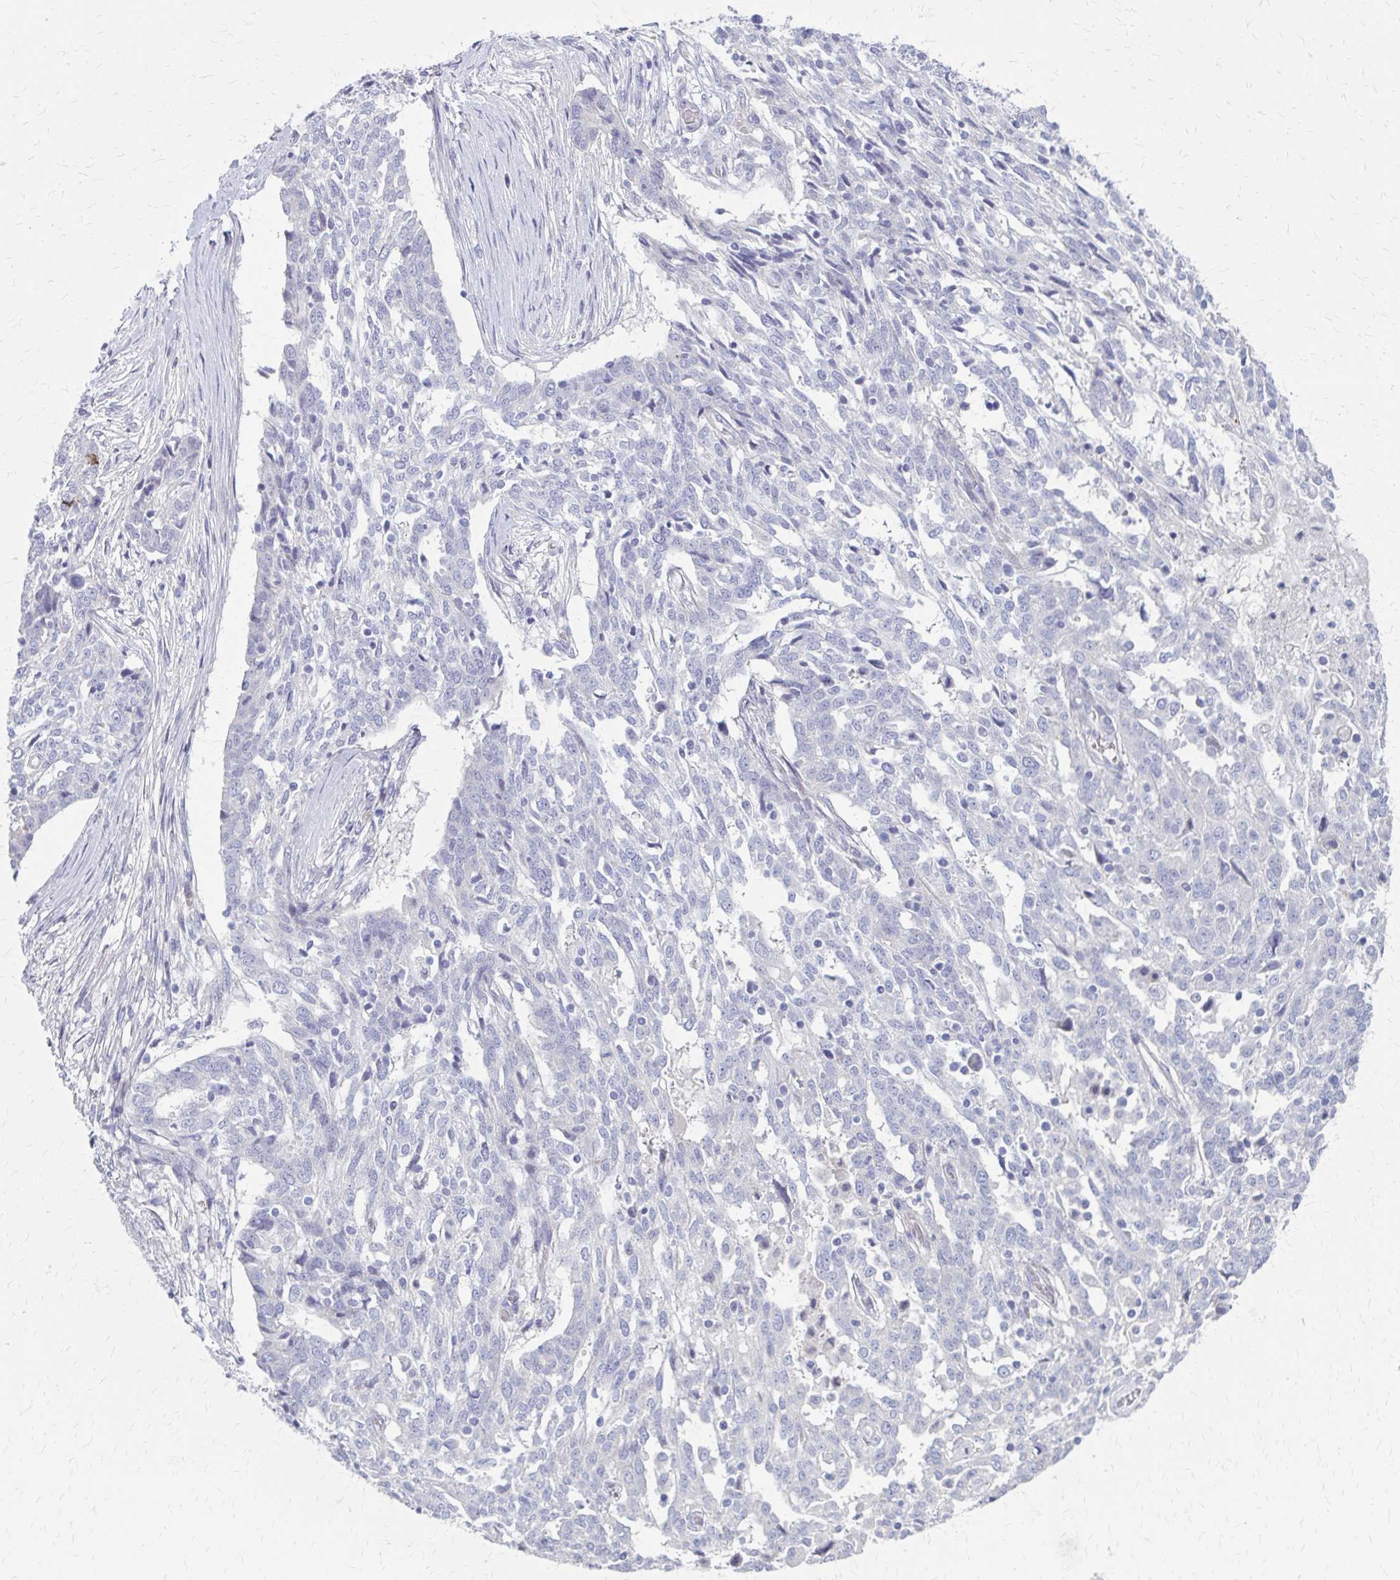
{"staining": {"intensity": "negative", "quantity": "none", "location": "none"}, "tissue": "ovarian cancer", "cell_type": "Tumor cells", "image_type": "cancer", "snomed": [{"axis": "morphology", "description": "Cystadenocarcinoma, serous, NOS"}, {"axis": "topography", "description": "Ovary"}], "caption": "Immunohistochemistry (IHC) histopathology image of neoplastic tissue: human ovarian cancer (serous cystadenocarcinoma) stained with DAB (3,3'-diaminobenzidine) exhibits no significant protein expression in tumor cells. (DAB immunohistochemistry visualized using brightfield microscopy, high magnification).", "gene": "GLYATL2", "patient": {"sex": "female", "age": 67}}